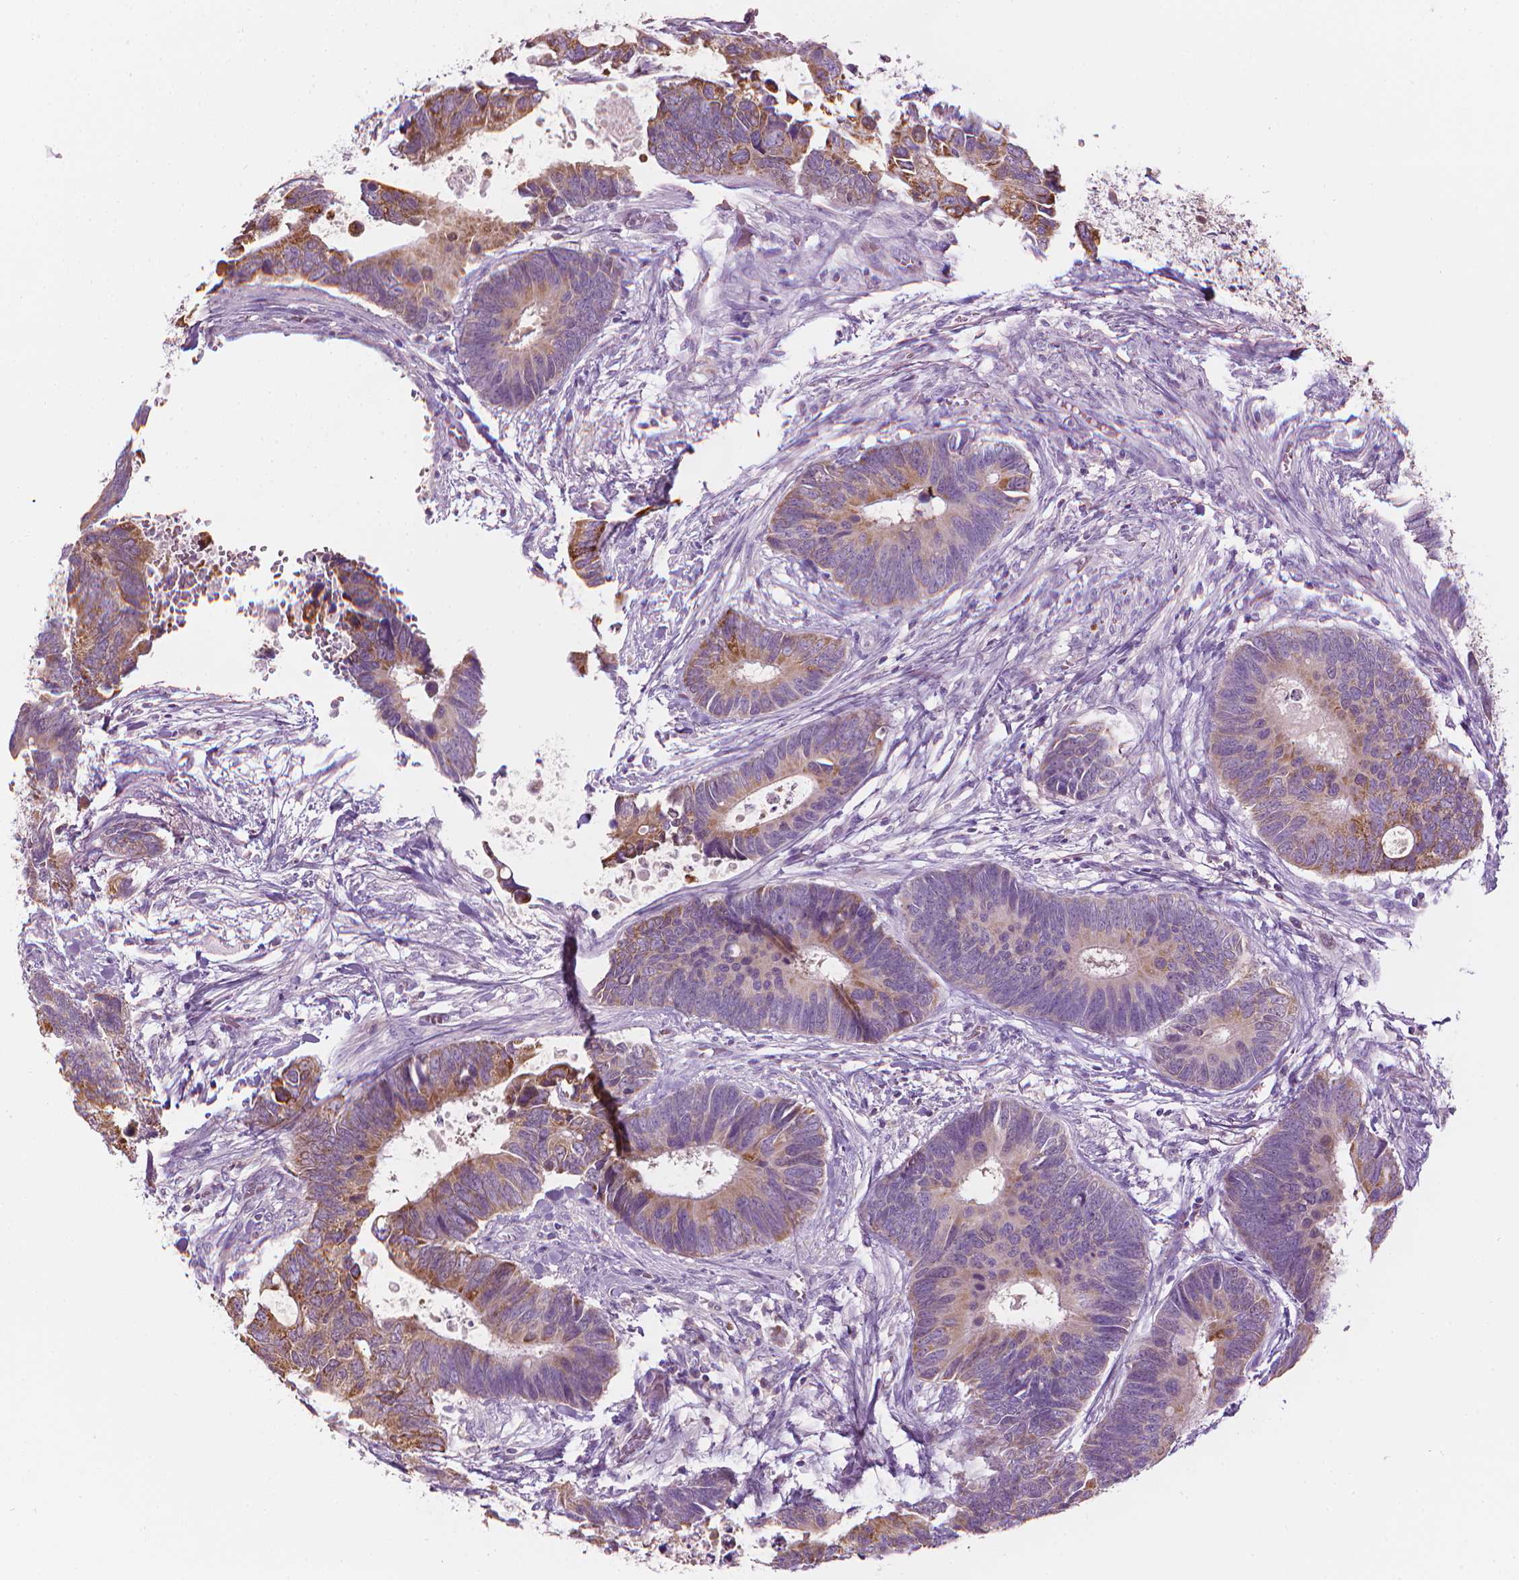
{"staining": {"intensity": "moderate", "quantity": "25%-75%", "location": "cytoplasmic/membranous"}, "tissue": "colorectal cancer", "cell_type": "Tumor cells", "image_type": "cancer", "snomed": [{"axis": "morphology", "description": "Adenocarcinoma, NOS"}, {"axis": "topography", "description": "Colon"}], "caption": "Human colorectal adenocarcinoma stained with a protein marker demonstrates moderate staining in tumor cells.", "gene": "SHMT1", "patient": {"sex": "male", "age": 49}}